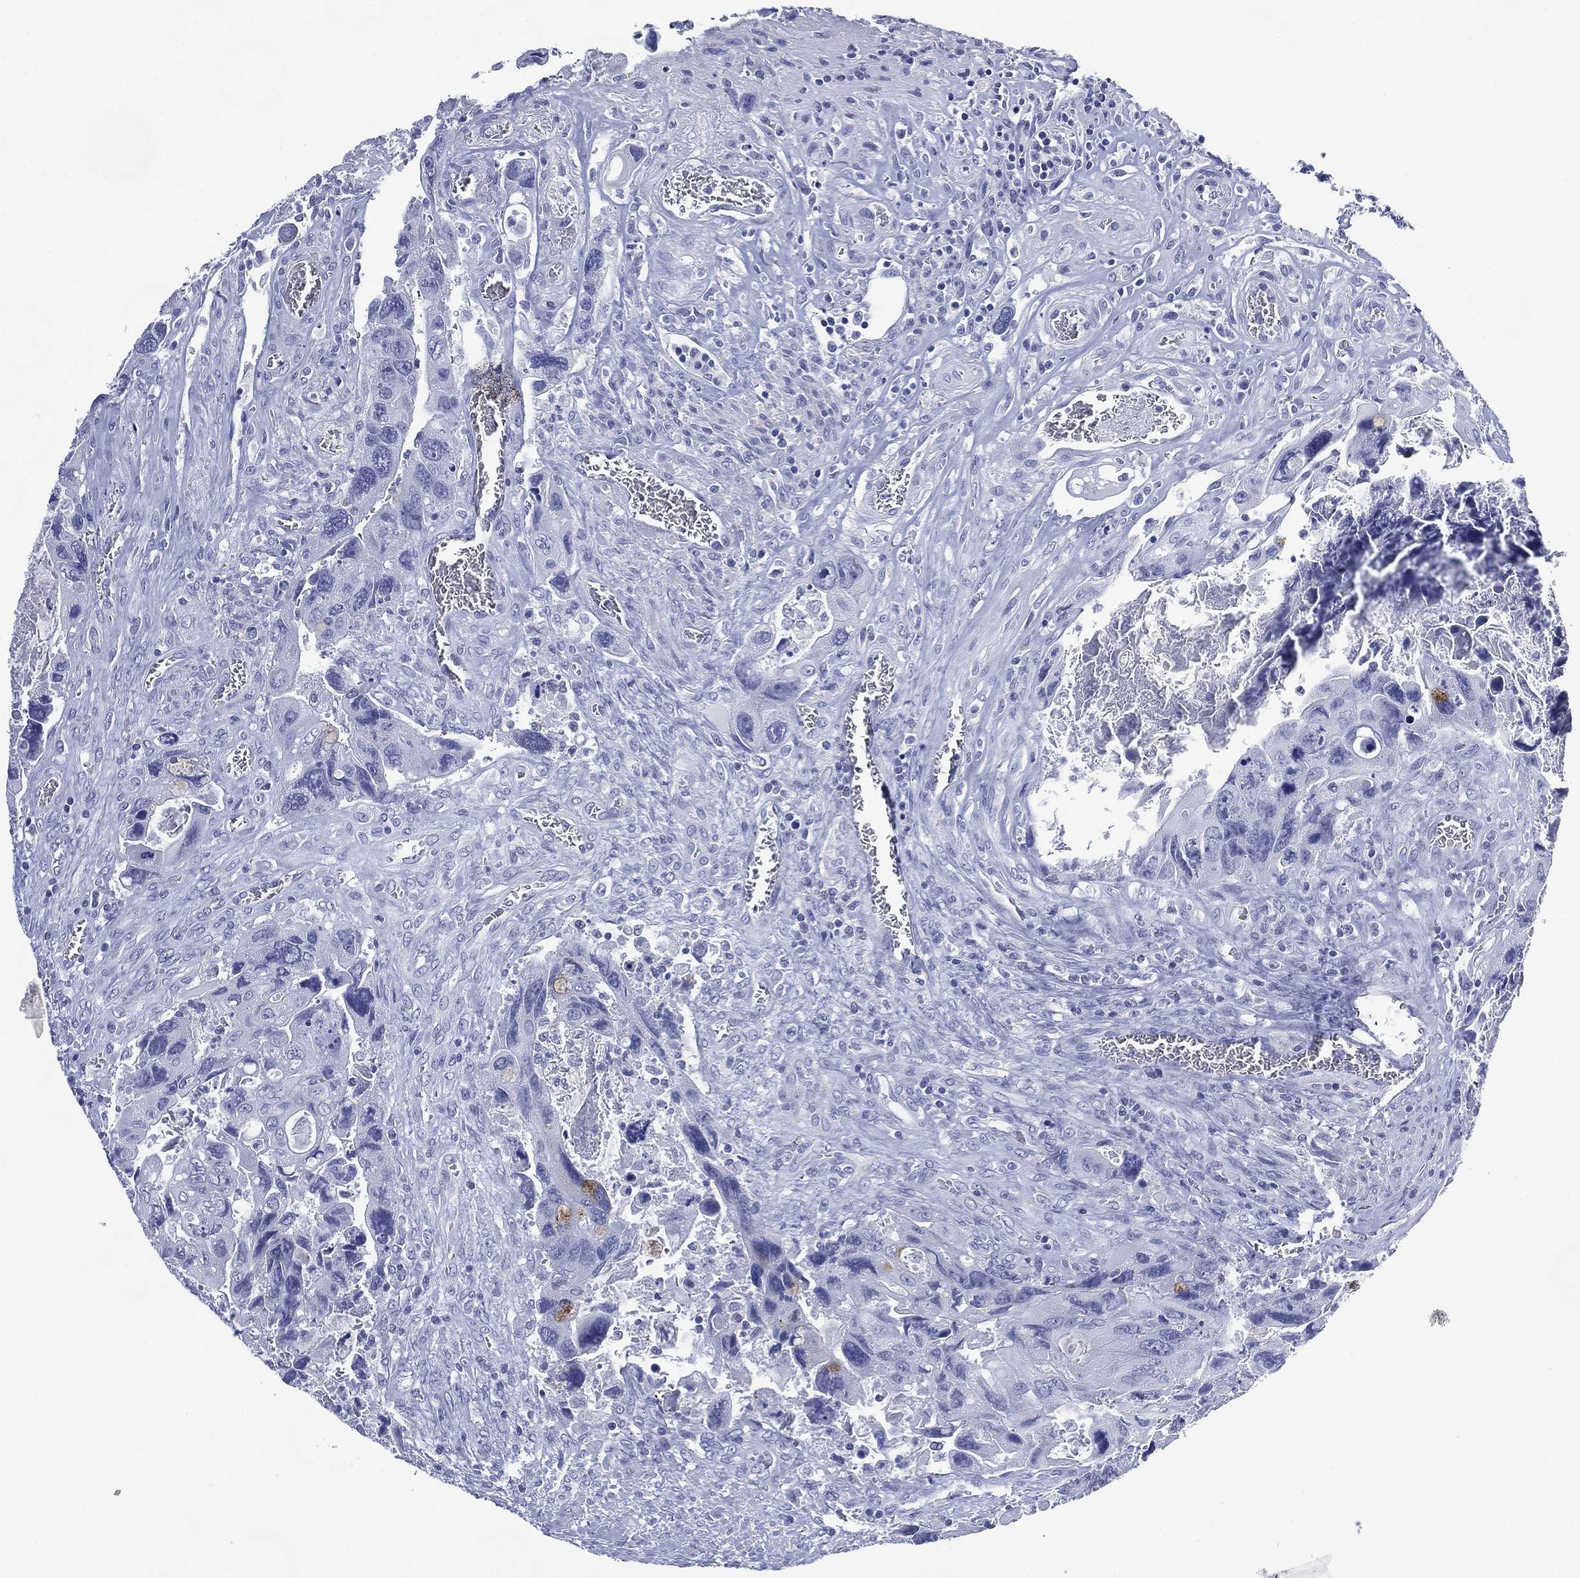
{"staining": {"intensity": "negative", "quantity": "none", "location": "none"}, "tissue": "colorectal cancer", "cell_type": "Tumor cells", "image_type": "cancer", "snomed": [{"axis": "morphology", "description": "Adenocarcinoma, NOS"}, {"axis": "topography", "description": "Rectum"}], "caption": "Tumor cells show no significant protein expression in colorectal cancer. (DAB (3,3'-diaminobenzidine) immunohistochemistry visualized using brightfield microscopy, high magnification).", "gene": "TMEM247", "patient": {"sex": "male", "age": 62}}